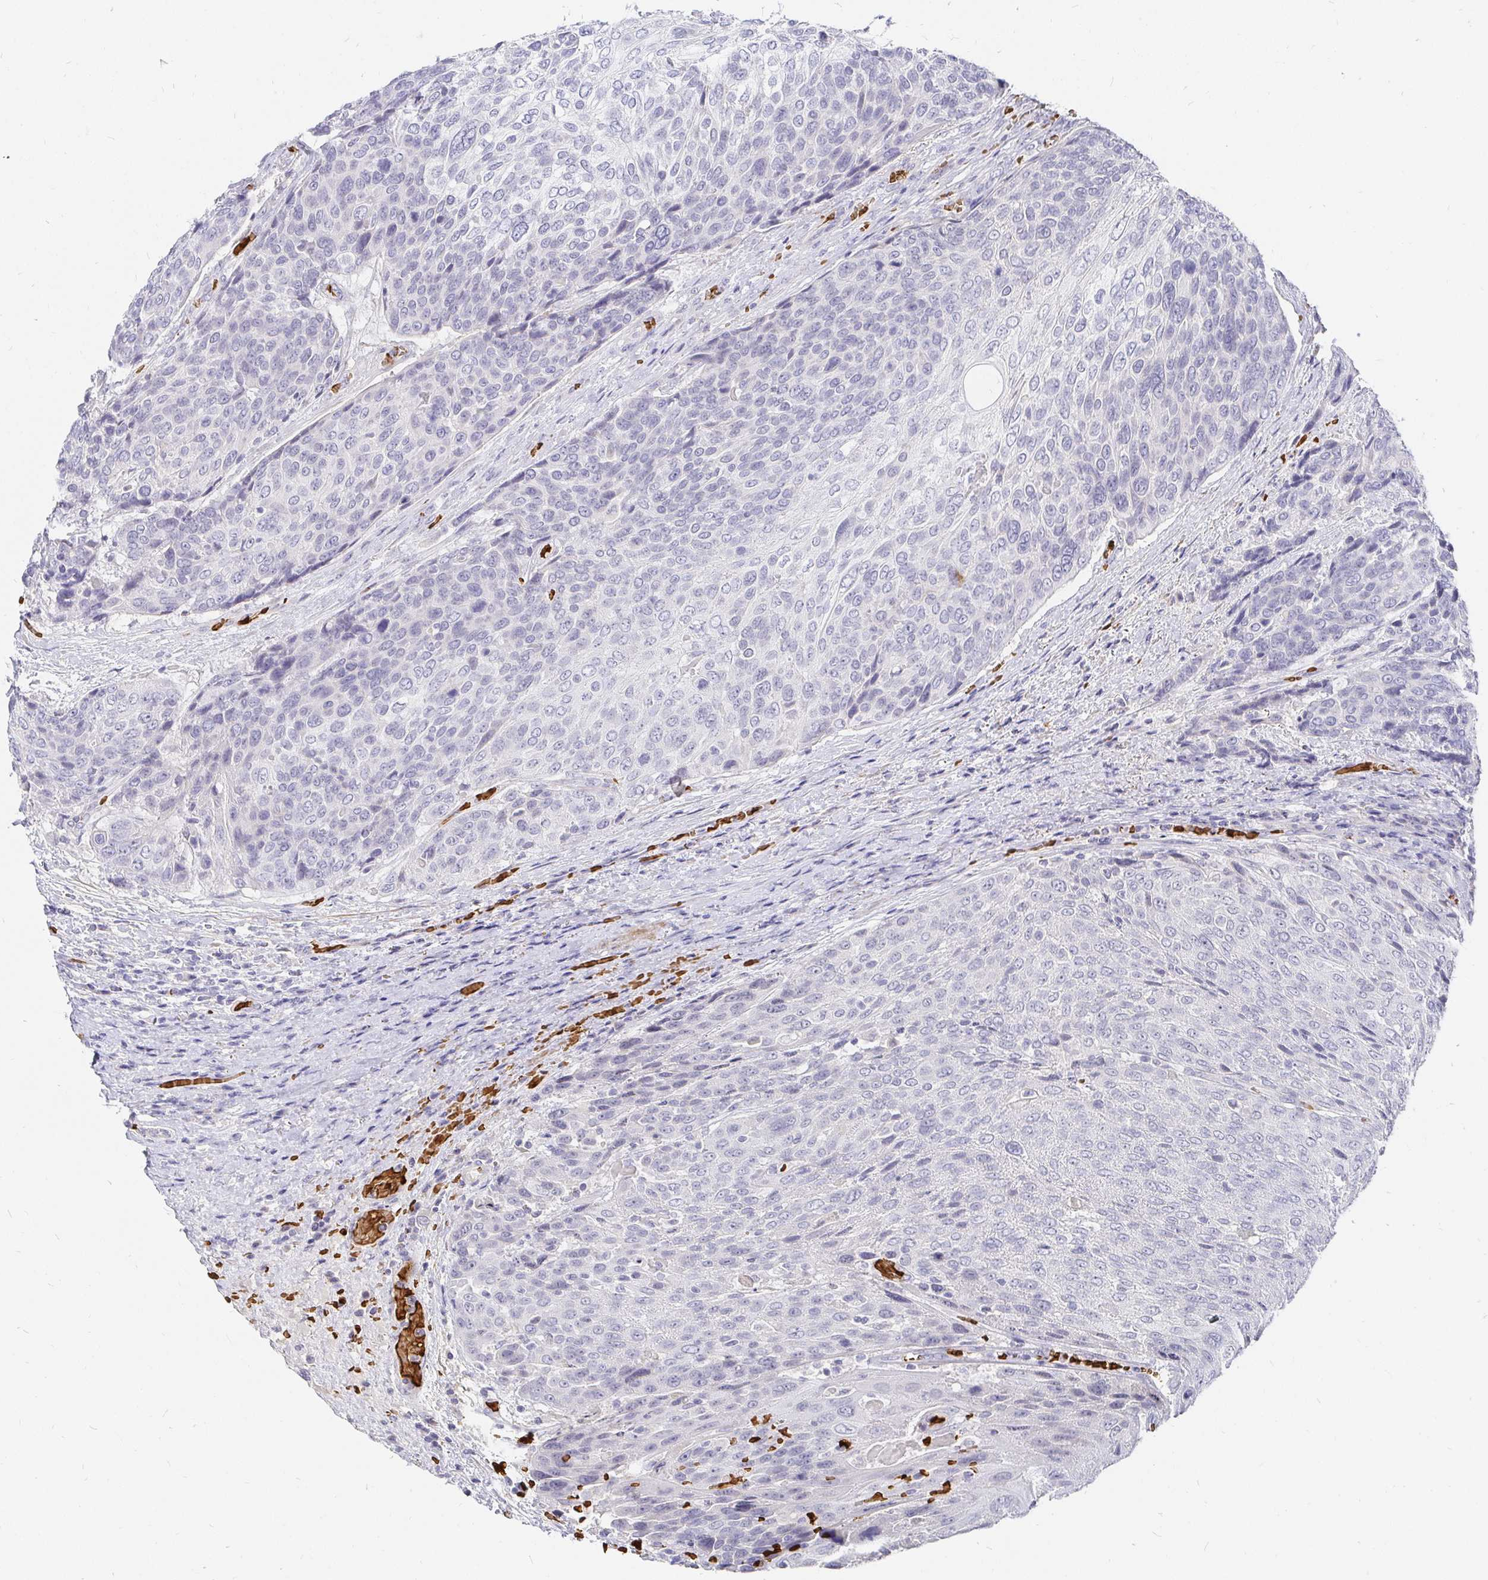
{"staining": {"intensity": "negative", "quantity": "none", "location": "none"}, "tissue": "urothelial cancer", "cell_type": "Tumor cells", "image_type": "cancer", "snomed": [{"axis": "morphology", "description": "Urothelial carcinoma, High grade"}, {"axis": "topography", "description": "Urinary bladder"}], "caption": "An image of human high-grade urothelial carcinoma is negative for staining in tumor cells.", "gene": "FGF21", "patient": {"sex": "female", "age": 70}}